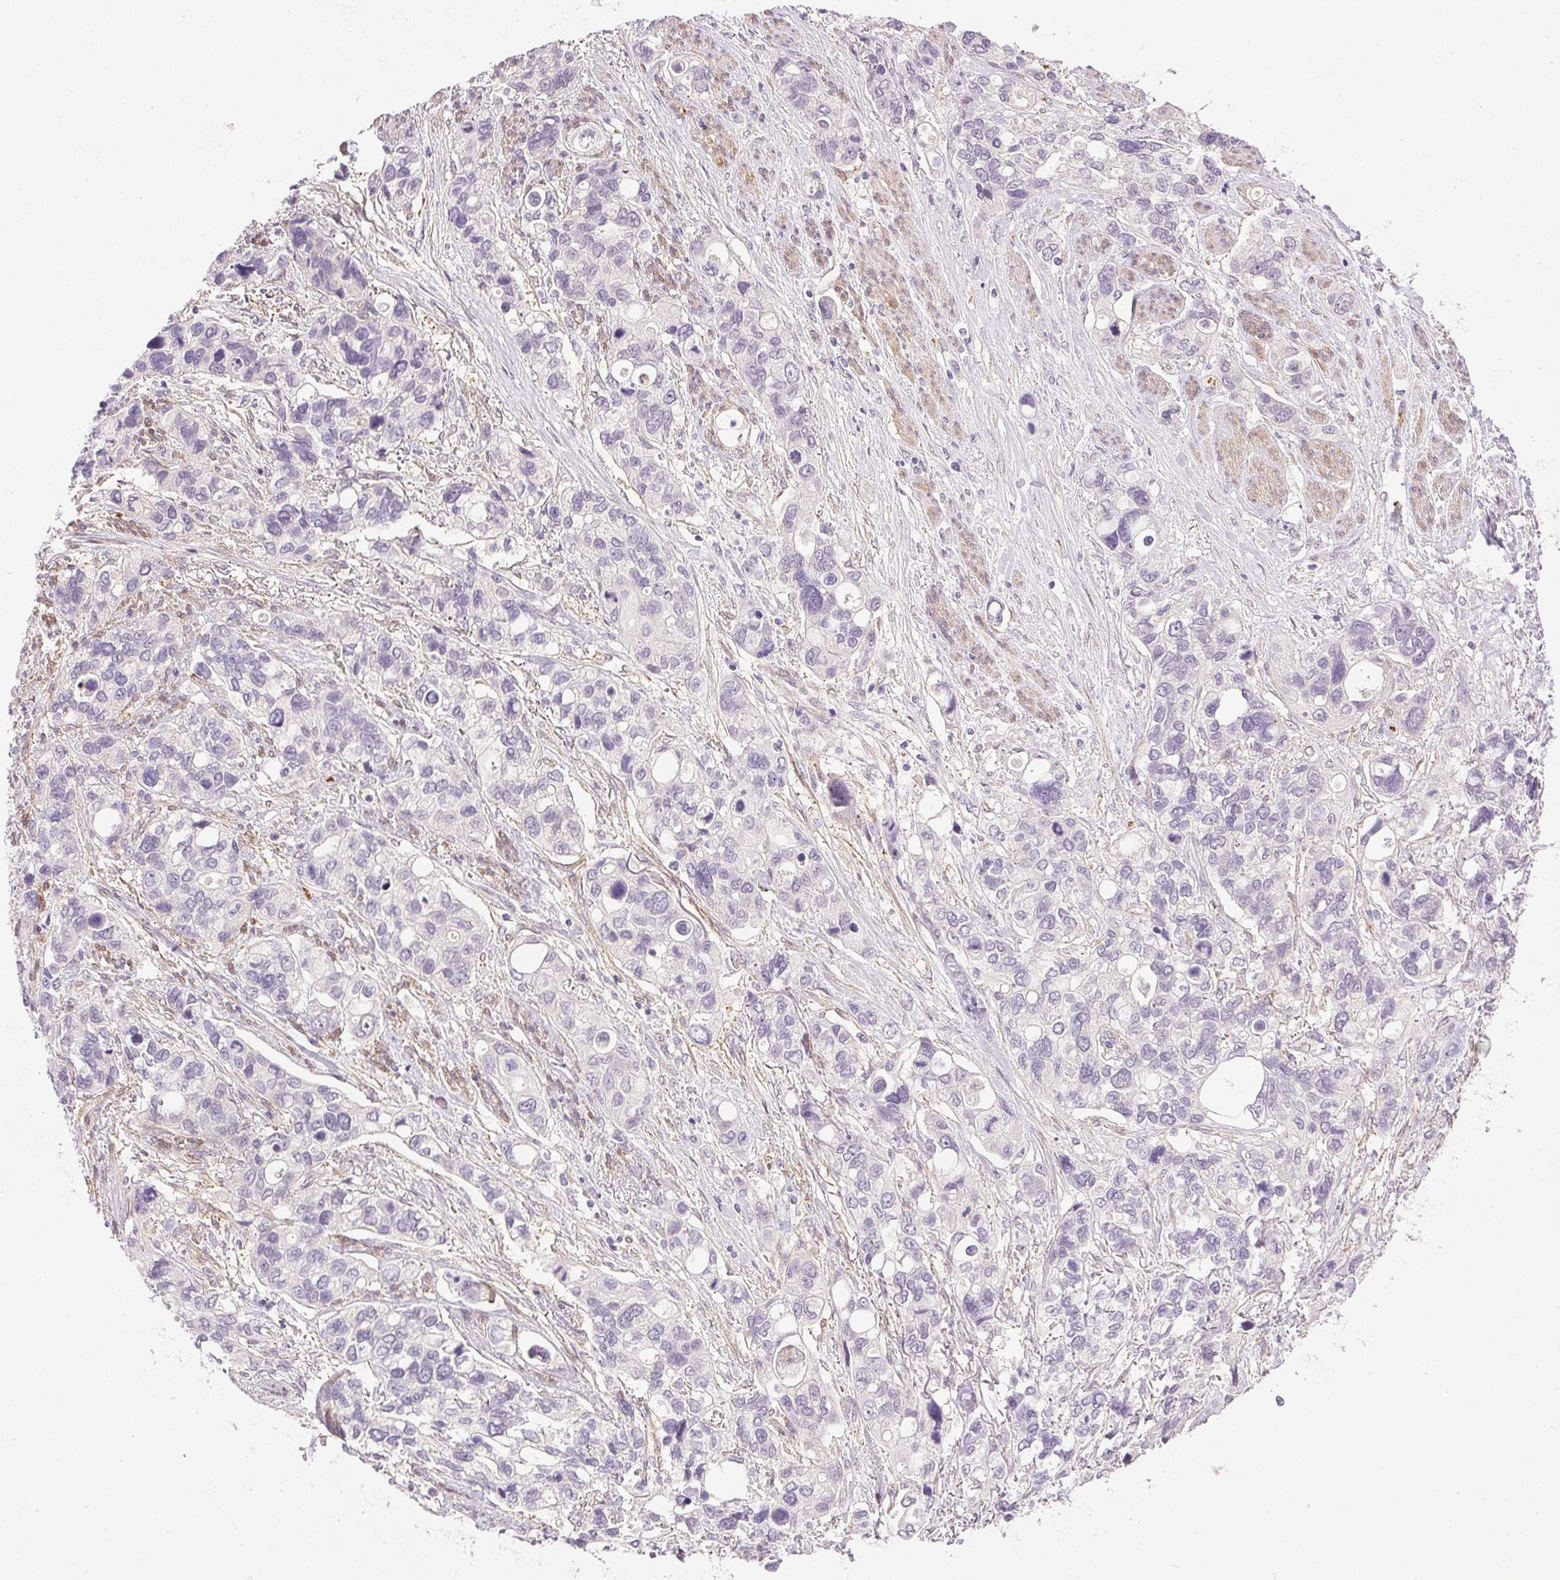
{"staining": {"intensity": "negative", "quantity": "none", "location": "none"}, "tissue": "stomach cancer", "cell_type": "Tumor cells", "image_type": "cancer", "snomed": [{"axis": "morphology", "description": "Adenocarcinoma, NOS"}, {"axis": "topography", "description": "Stomach, upper"}], "caption": "Tumor cells show no significant protein positivity in stomach adenocarcinoma.", "gene": "PRL", "patient": {"sex": "female", "age": 81}}